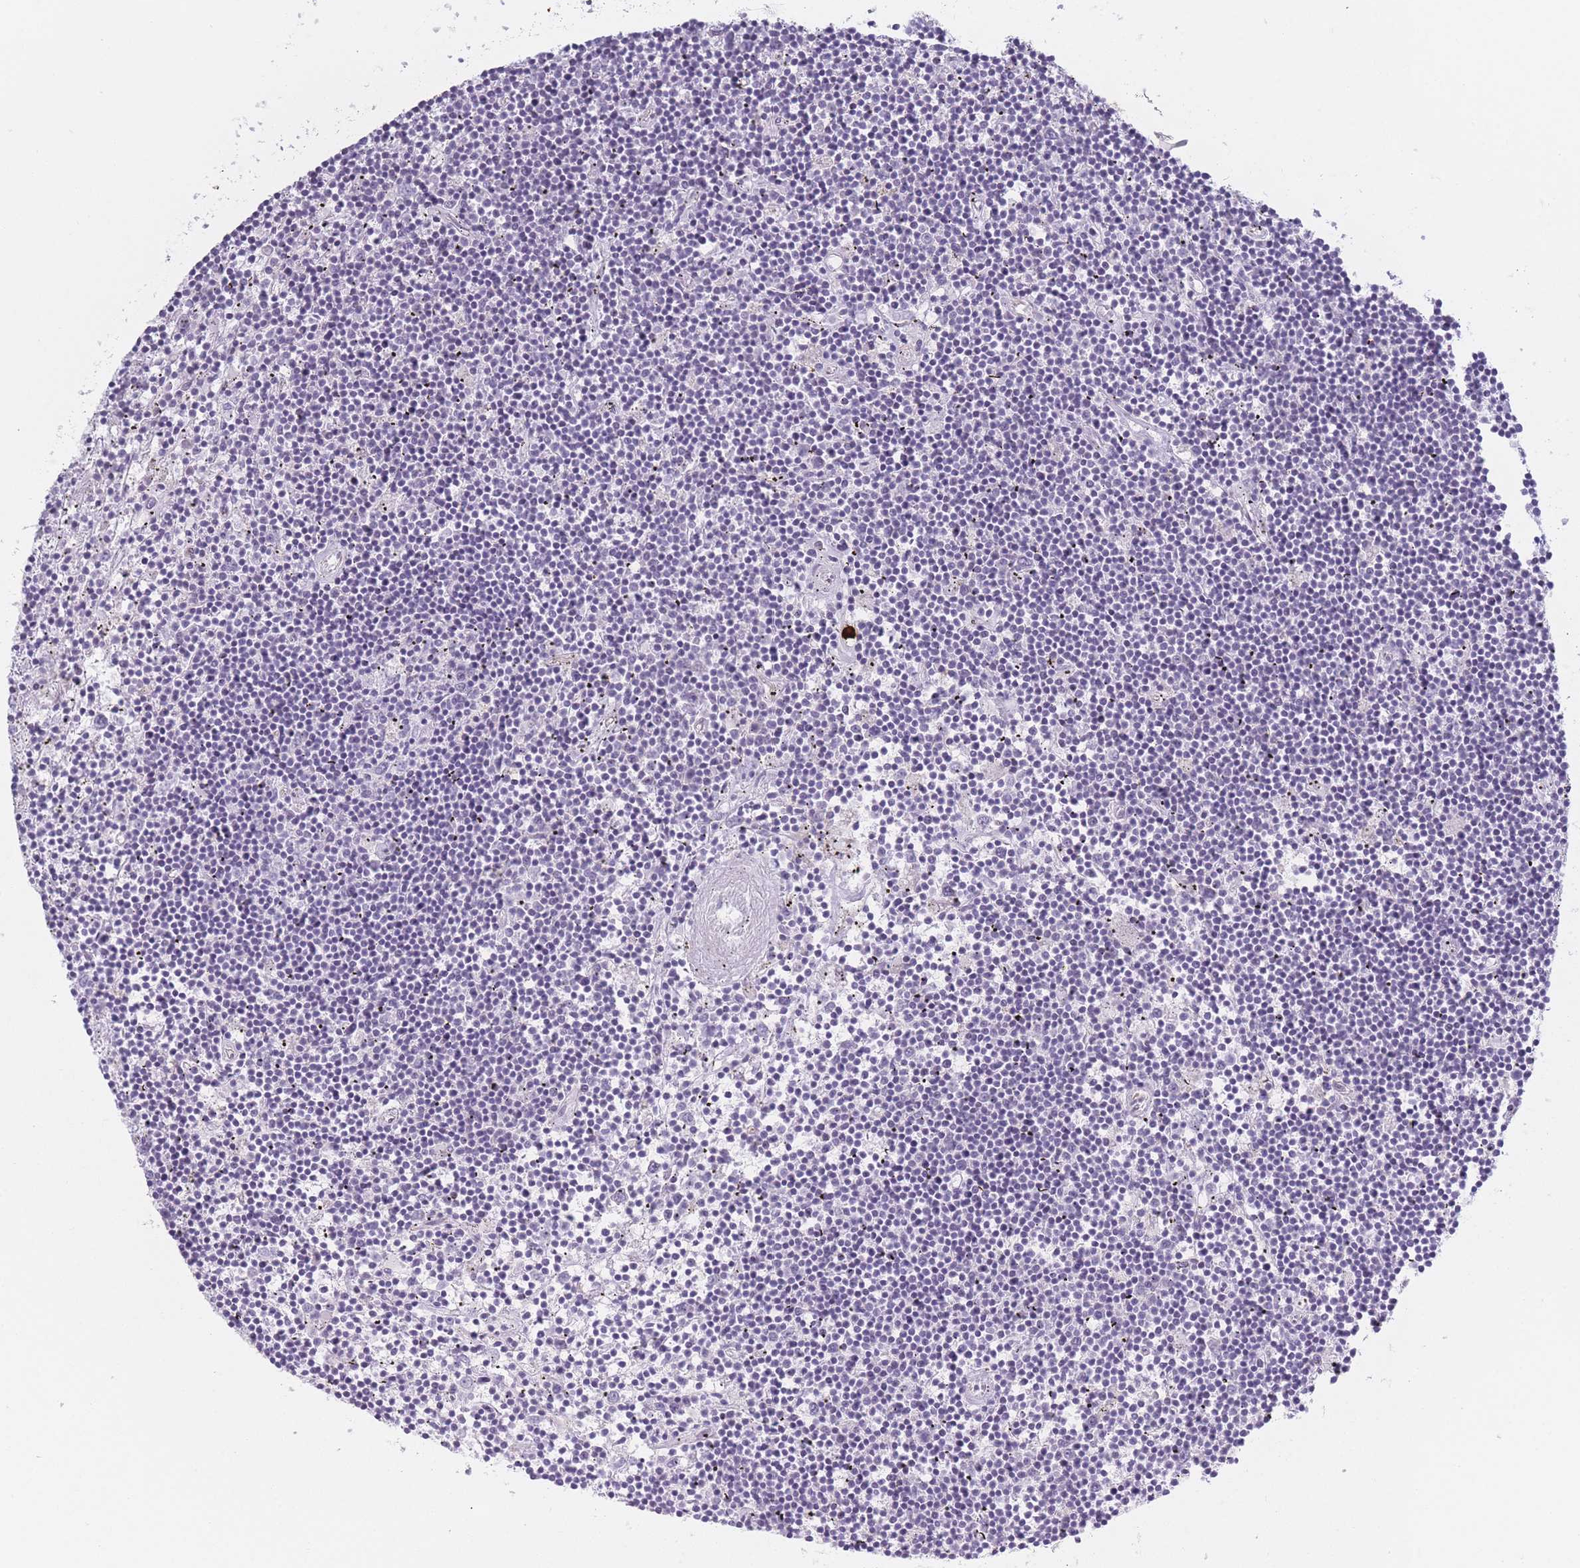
{"staining": {"intensity": "negative", "quantity": "none", "location": "none"}, "tissue": "lymphoma", "cell_type": "Tumor cells", "image_type": "cancer", "snomed": [{"axis": "morphology", "description": "Malignant lymphoma, non-Hodgkin's type, Low grade"}, {"axis": "topography", "description": "Spleen"}], "caption": "This is an IHC image of human lymphoma. There is no expression in tumor cells.", "gene": "PLEKHG2", "patient": {"sex": "male", "age": 76}}